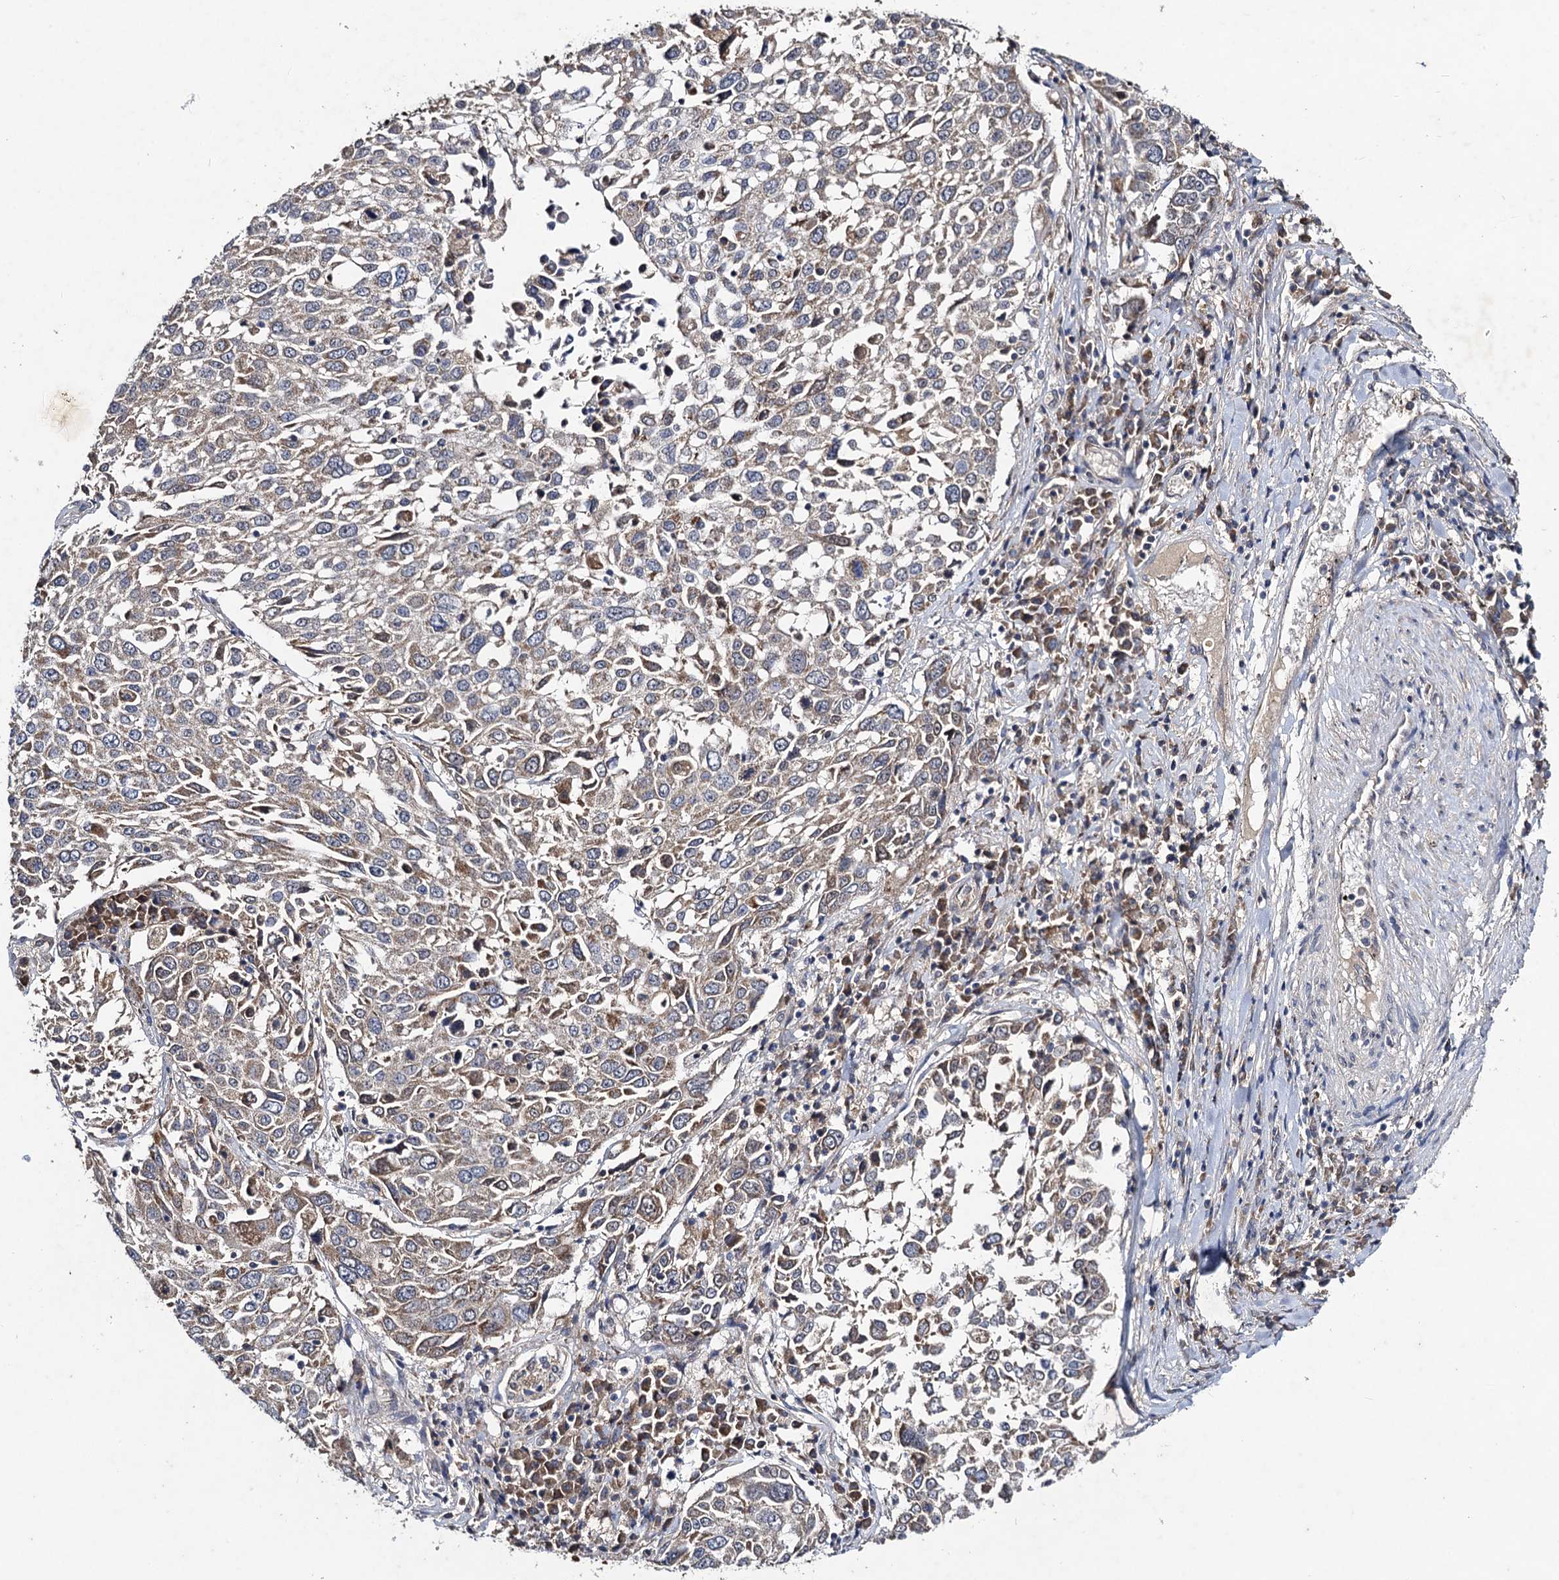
{"staining": {"intensity": "moderate", "quantity": "25%-75%", "location": "cytoplasmic/membranous"}, "tissue": "lung cancer", "cell_type": "Tumor cells", "image_type": "cancer", "snomed": [{"axis": "morphology", "description": "Squamous cell carcinoma, NOS"}, {"axis": "topography", "description": "Lung"}], "caption": "Lung cancer (squamous cell carcinoma) stained with a brown dye demonstrates moderate cytoplasmic/membranous positive expression in about 25%-75% of tumor cells.", "gene": "VPS37D", "patient": {"sex": "male", "age": 65}}